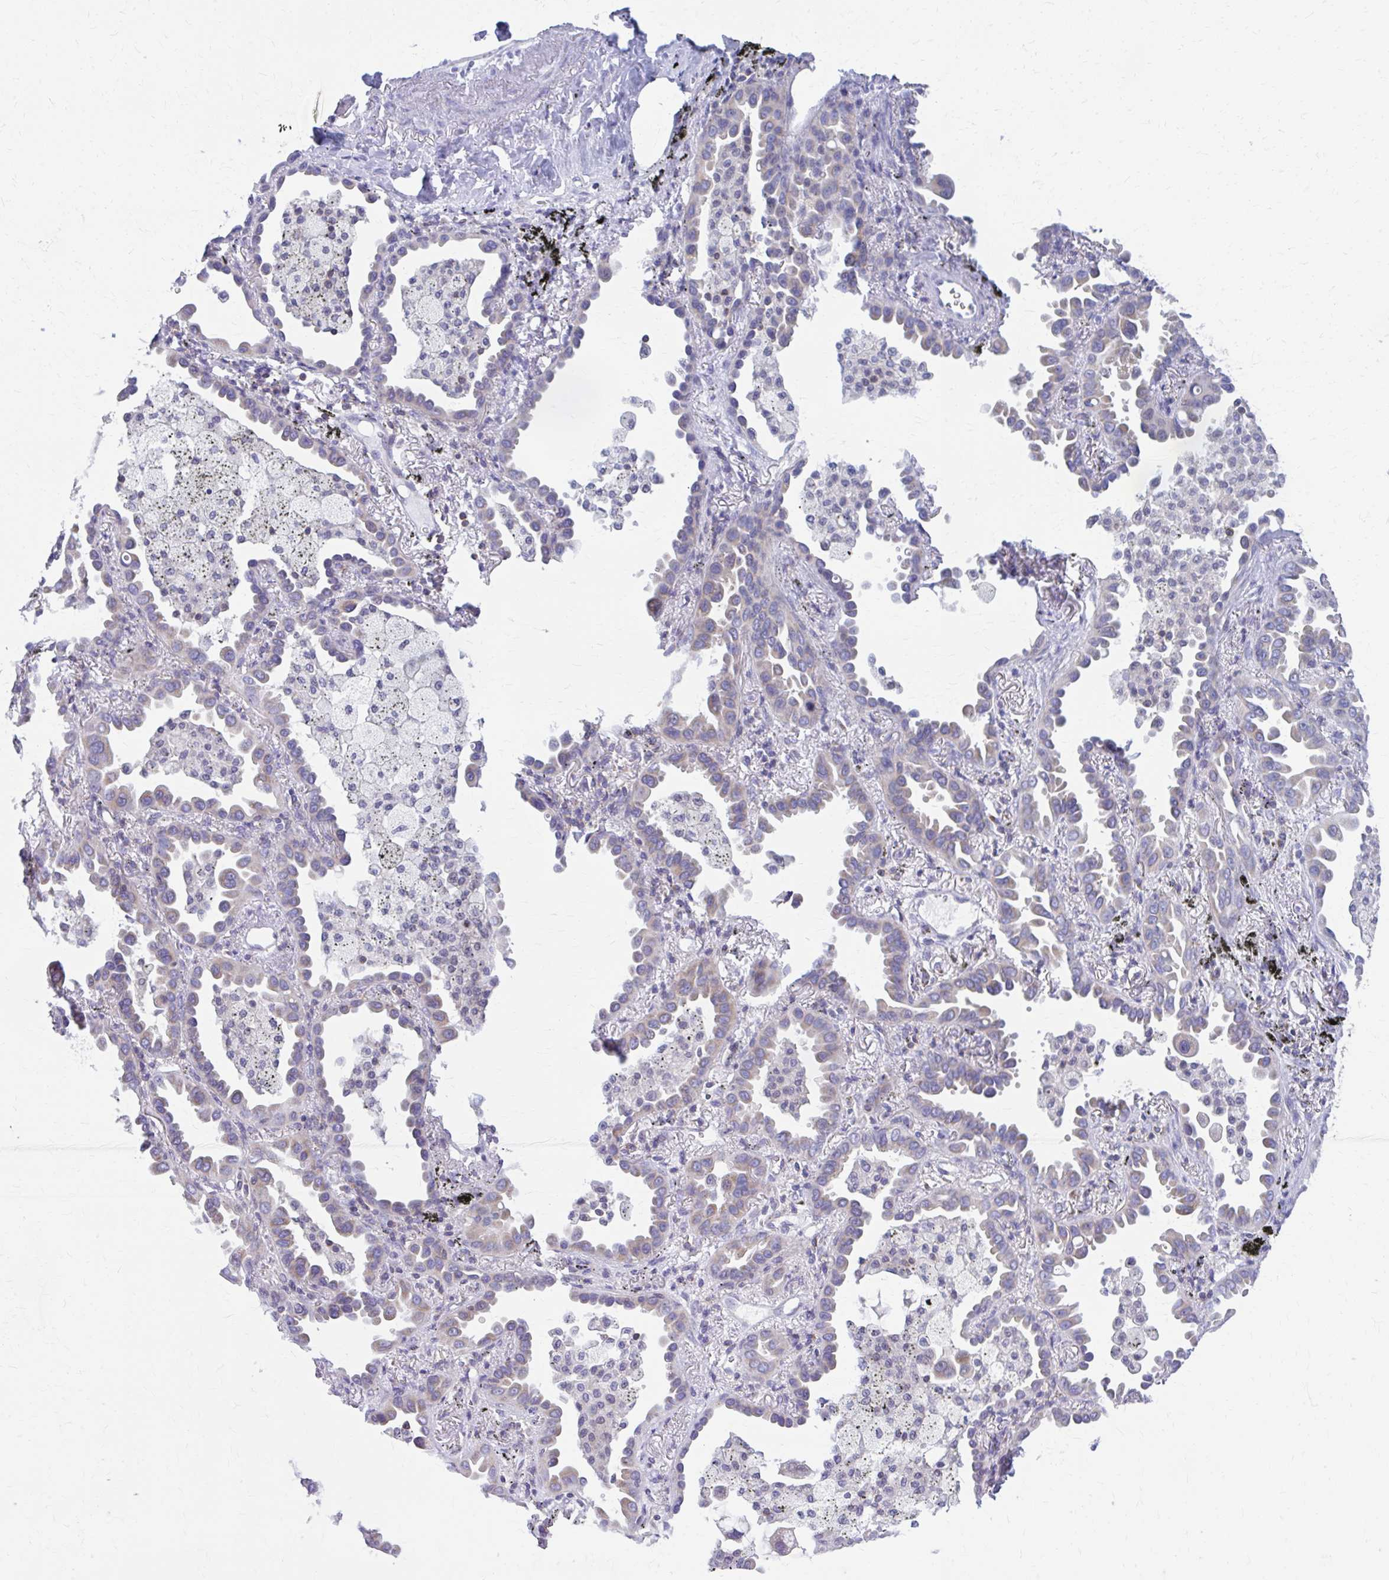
{"staining": {"intensity": "moderate", "quantity": "25%-75%", "location": "cytoplasmic/membranous"}, "tissue": "lung cancer", "cell_type": "Tumor cells", "image_type": "cancer", "snomed": [{"axis": "morphology", "description": "Adenocarcinoma, NOS"}, {"axis": "topography", "description": "Lung"}], "caption": "Tumor cells demonstrate medium levels of moderate cytoplasmic/membranous staining in about 25%-75% of cells in lung cancer.", "gene": "RADIL", "patient": {"sex": "male", "age": 68}}